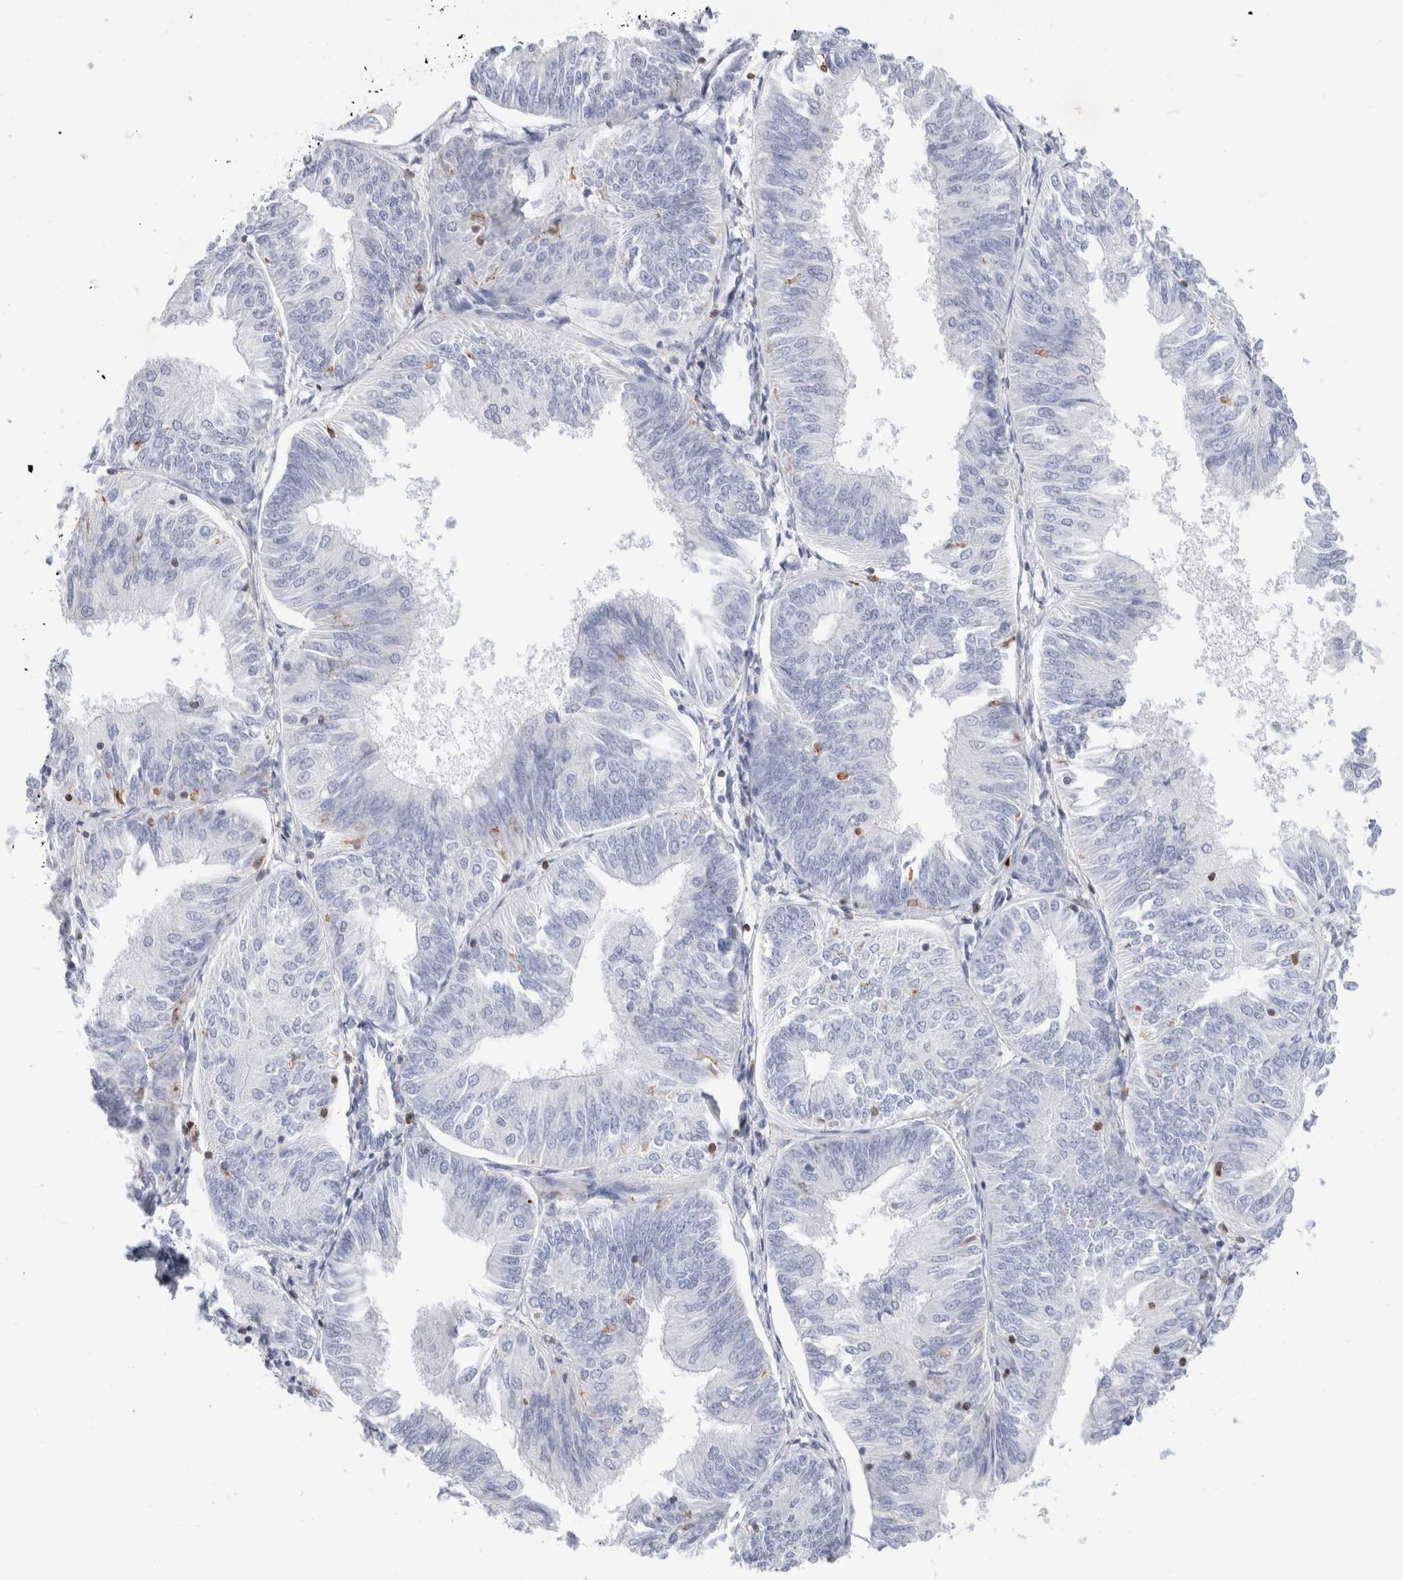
{"staining": {"intensity": "negative", "quantity": "none", "location": "none"}, "tissue": "endometrial cancer", "cell_type": "Tumor cells", "image_type": "cancer", "snomed": [{"axis": "morphology", "description": "Adenocarcinoma, NOS"}, {"axis": "topography", "description": "Endometrium"}], "caption": "High power microscopy micrograph of an immunohistochemistry histopathology image of adenocarcinoma (endometrial), revealing no significant staining in tumor cells.", "gene": "ALOX5AP", "patient": {"sex": "female", "age": 58}}